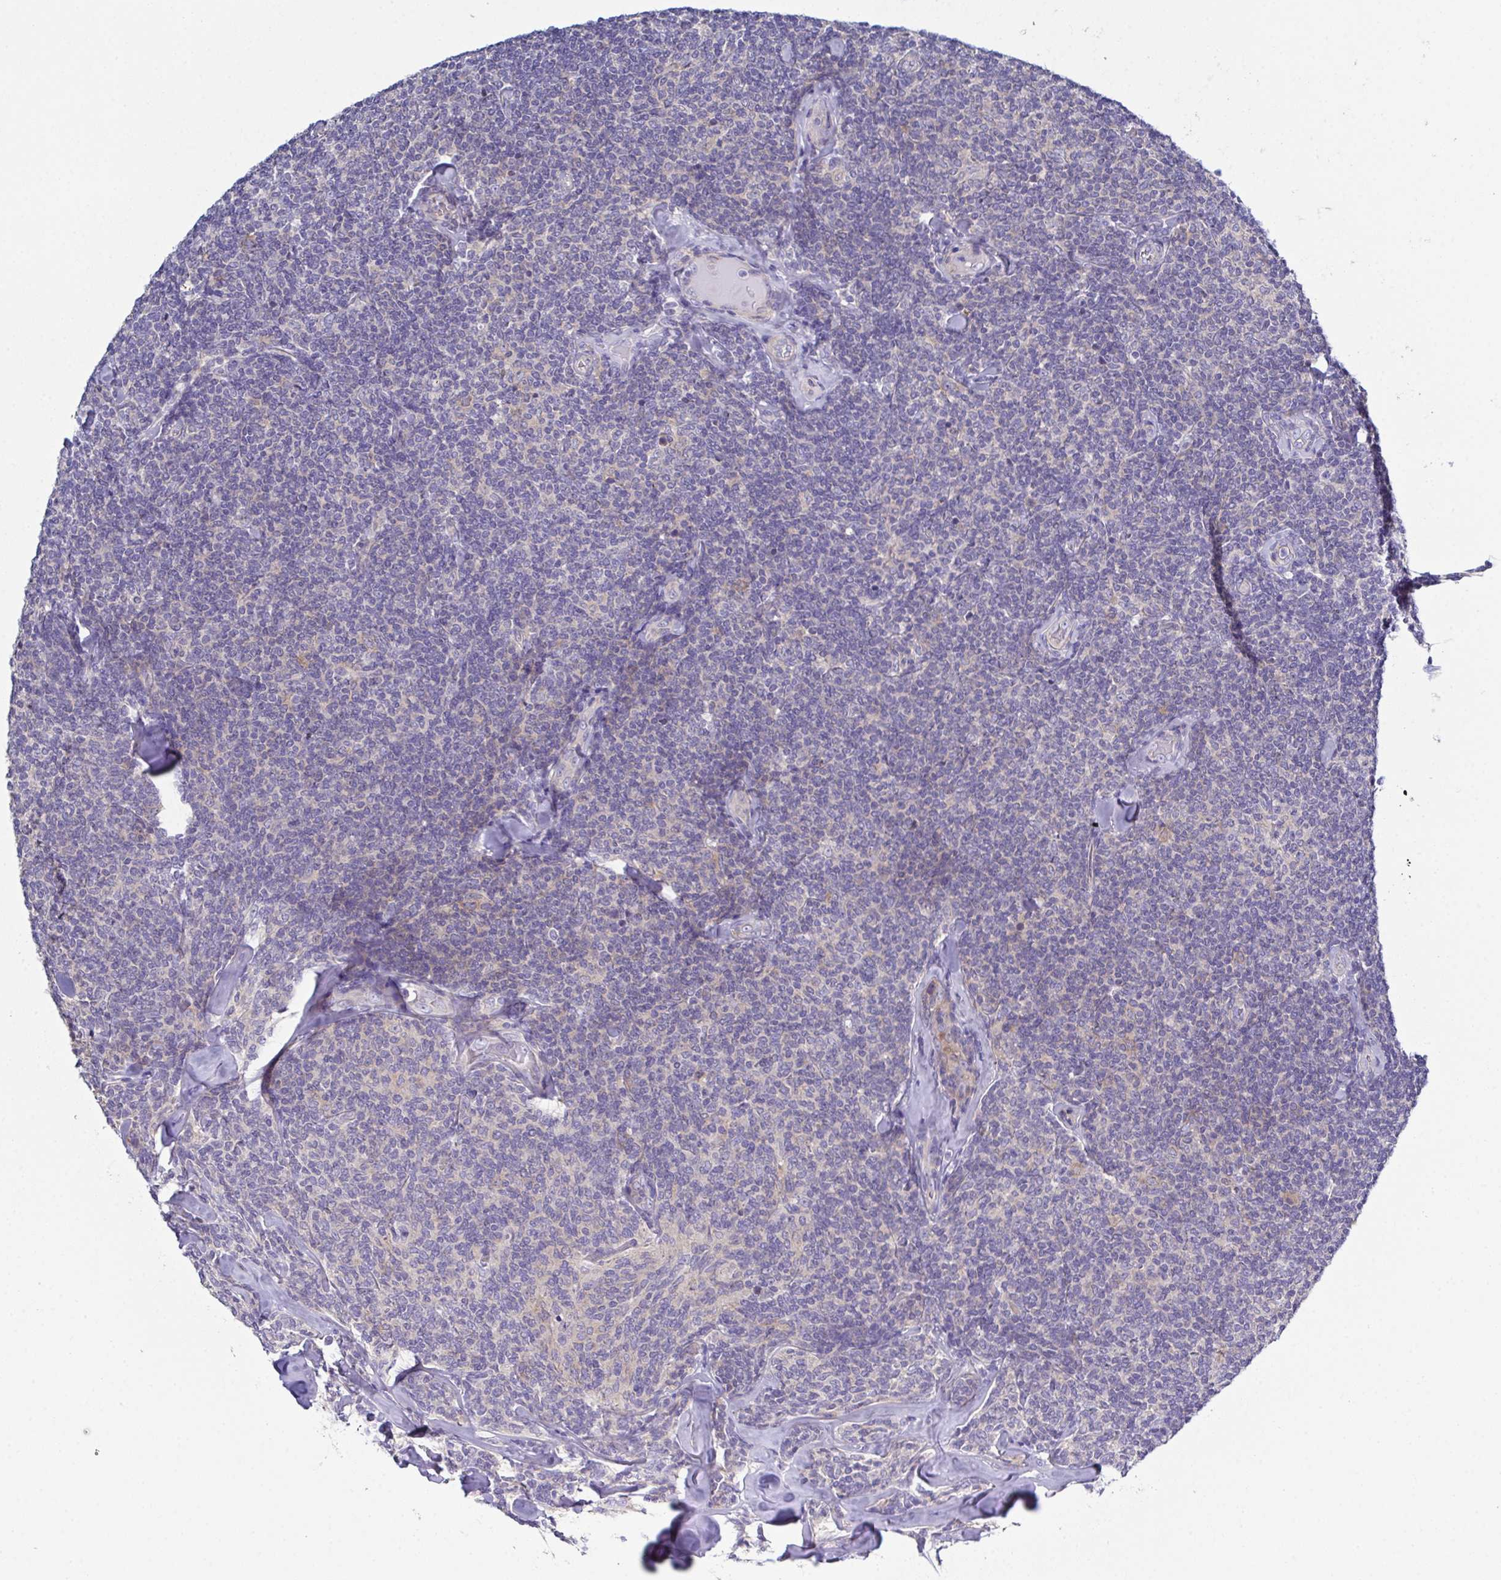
{"staining": {"intensity": "negative", "quantity": "none", "location": "none"}, "tissue": "lymphoma", "cell_type": "Tumor cells", "image_type": "cancer", "snomed": [{"axis": "morphology", "description": "Malignant lymphoma, non-Hodgkin's type, Low grade"}, {"axis": "topography", "description": "Lymph node"}], "caption": "The photomicrograph reveals no staining of tumor cells in malignant lymphoma, non-Hodgkin's type (low-grade).", "gene": "CFAP97D1", "patient": {"sex": "female", "age": 56}}